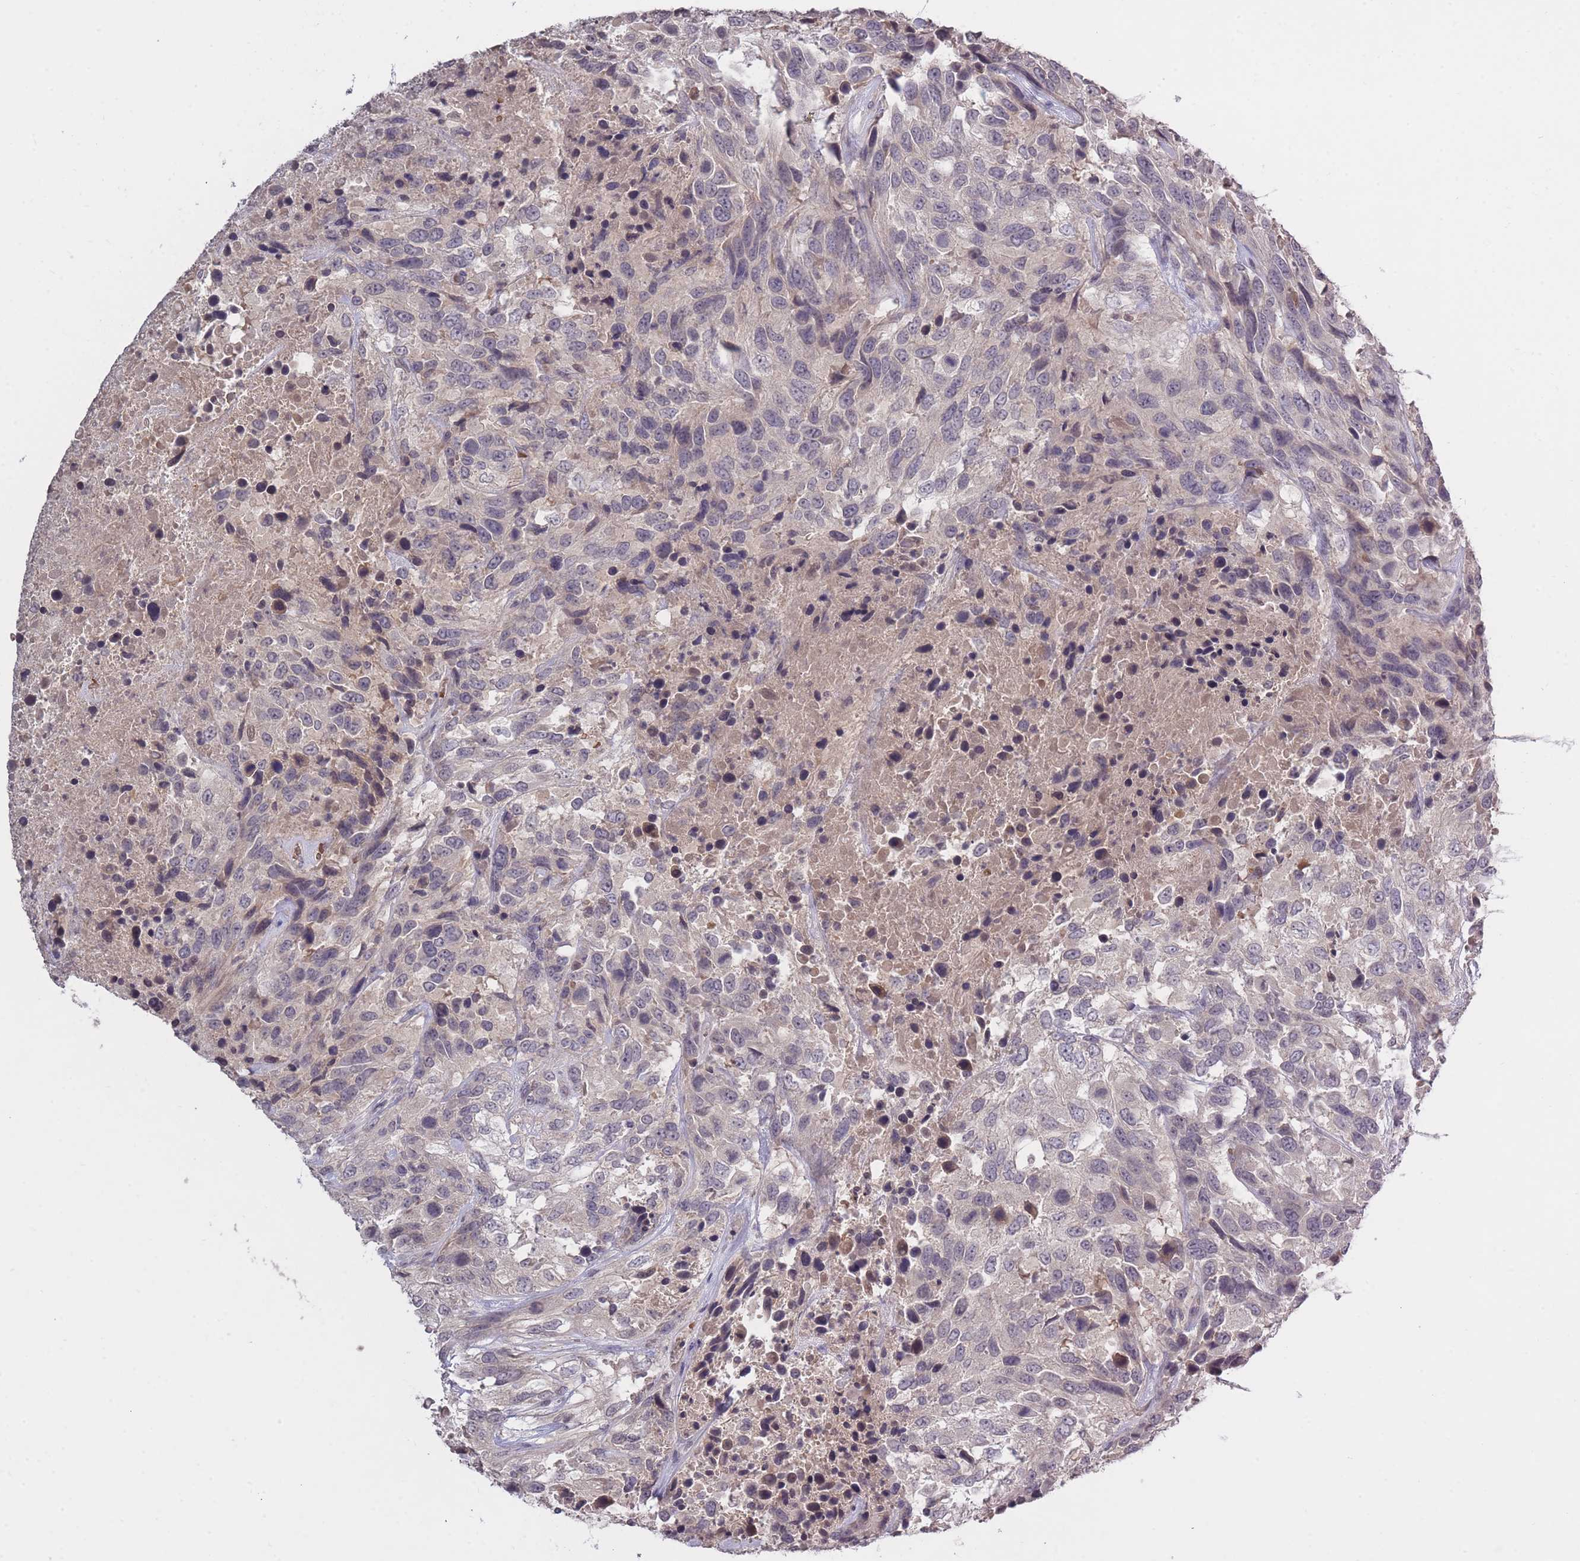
{"staining": {"intensity": "negative", "quantity": "none", "location": "none"}, "tissue": "urothelial cancer", "cell_type": "Tumor cells", "image_type": "cancer", "snomed": [{"axis": "morphology", "description": "Urothelial carcinoma, High grade"}, {"axis": "topography", "description": "Urinary bladder"}], "caption": "Immunohistochemical staining of urothelial carcinoma (high-grade) exhibits no significant staining in tumor cells.", "gene": "ADCYAP1R1", "patient": {"sex": "female", "age": 70}}